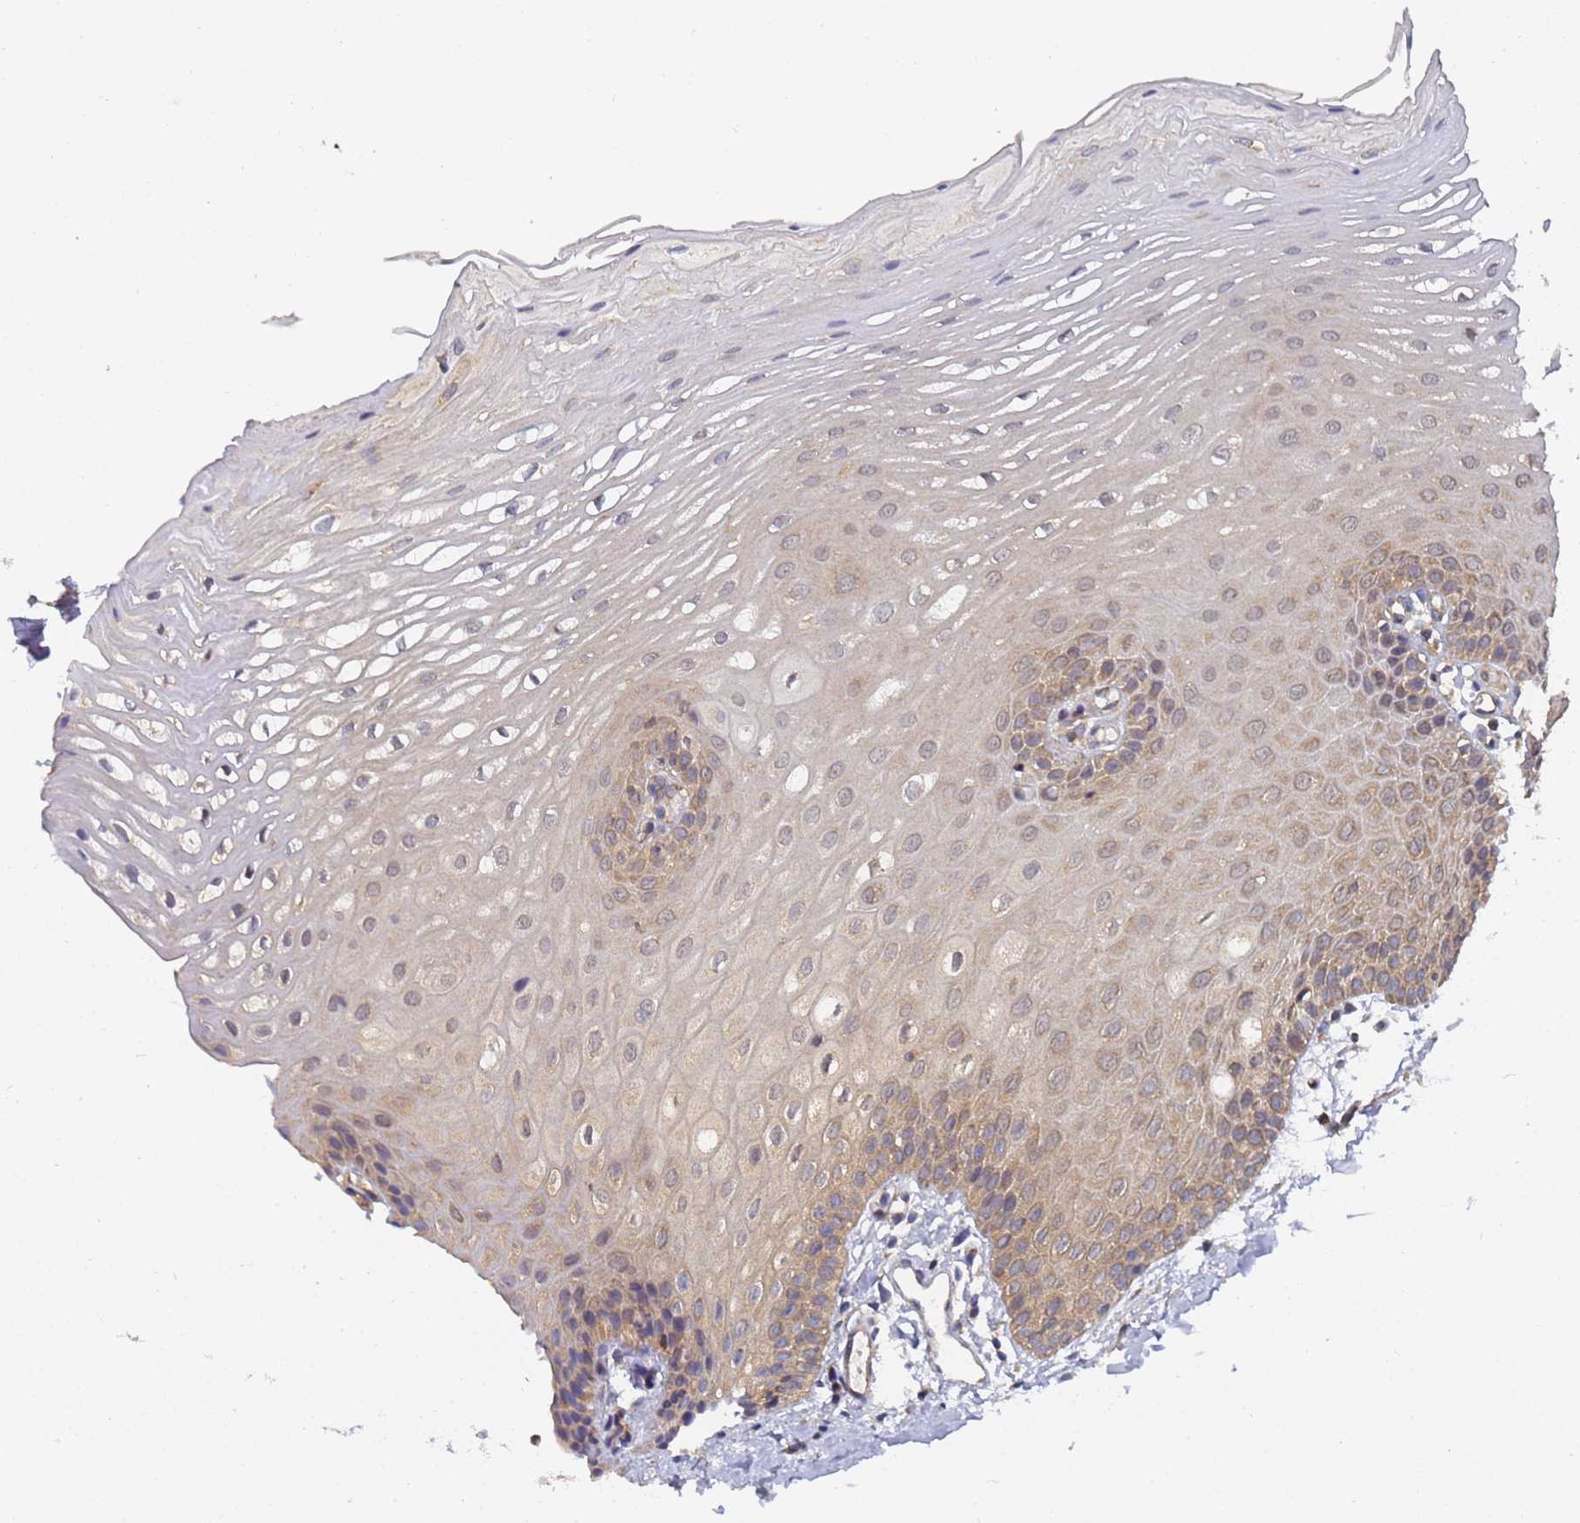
{"staining": {"intensity": "moderate", "quantity": "25%-75%", "location": "cytoplasmic/membranous"}, "tissue": "oral mucosa", "cell_type": "Squamous epithelial cells", "image_type": "normal", "snomed": [{"axis": "morphology", "description": "Normal tissue, NOS"}, {"axis": "topography", "description": "Oral tissue"}], "caption": "An immunohistochemistry (IHC) micrograph of benign tissue is shown. Protein staining in brown labels moderate cytoplasmic/membranous positivity in oral mucosa within squamous epithelial cells.", "gene": "ALS2CL", "patient": {"sex": "female", "age": 39}}